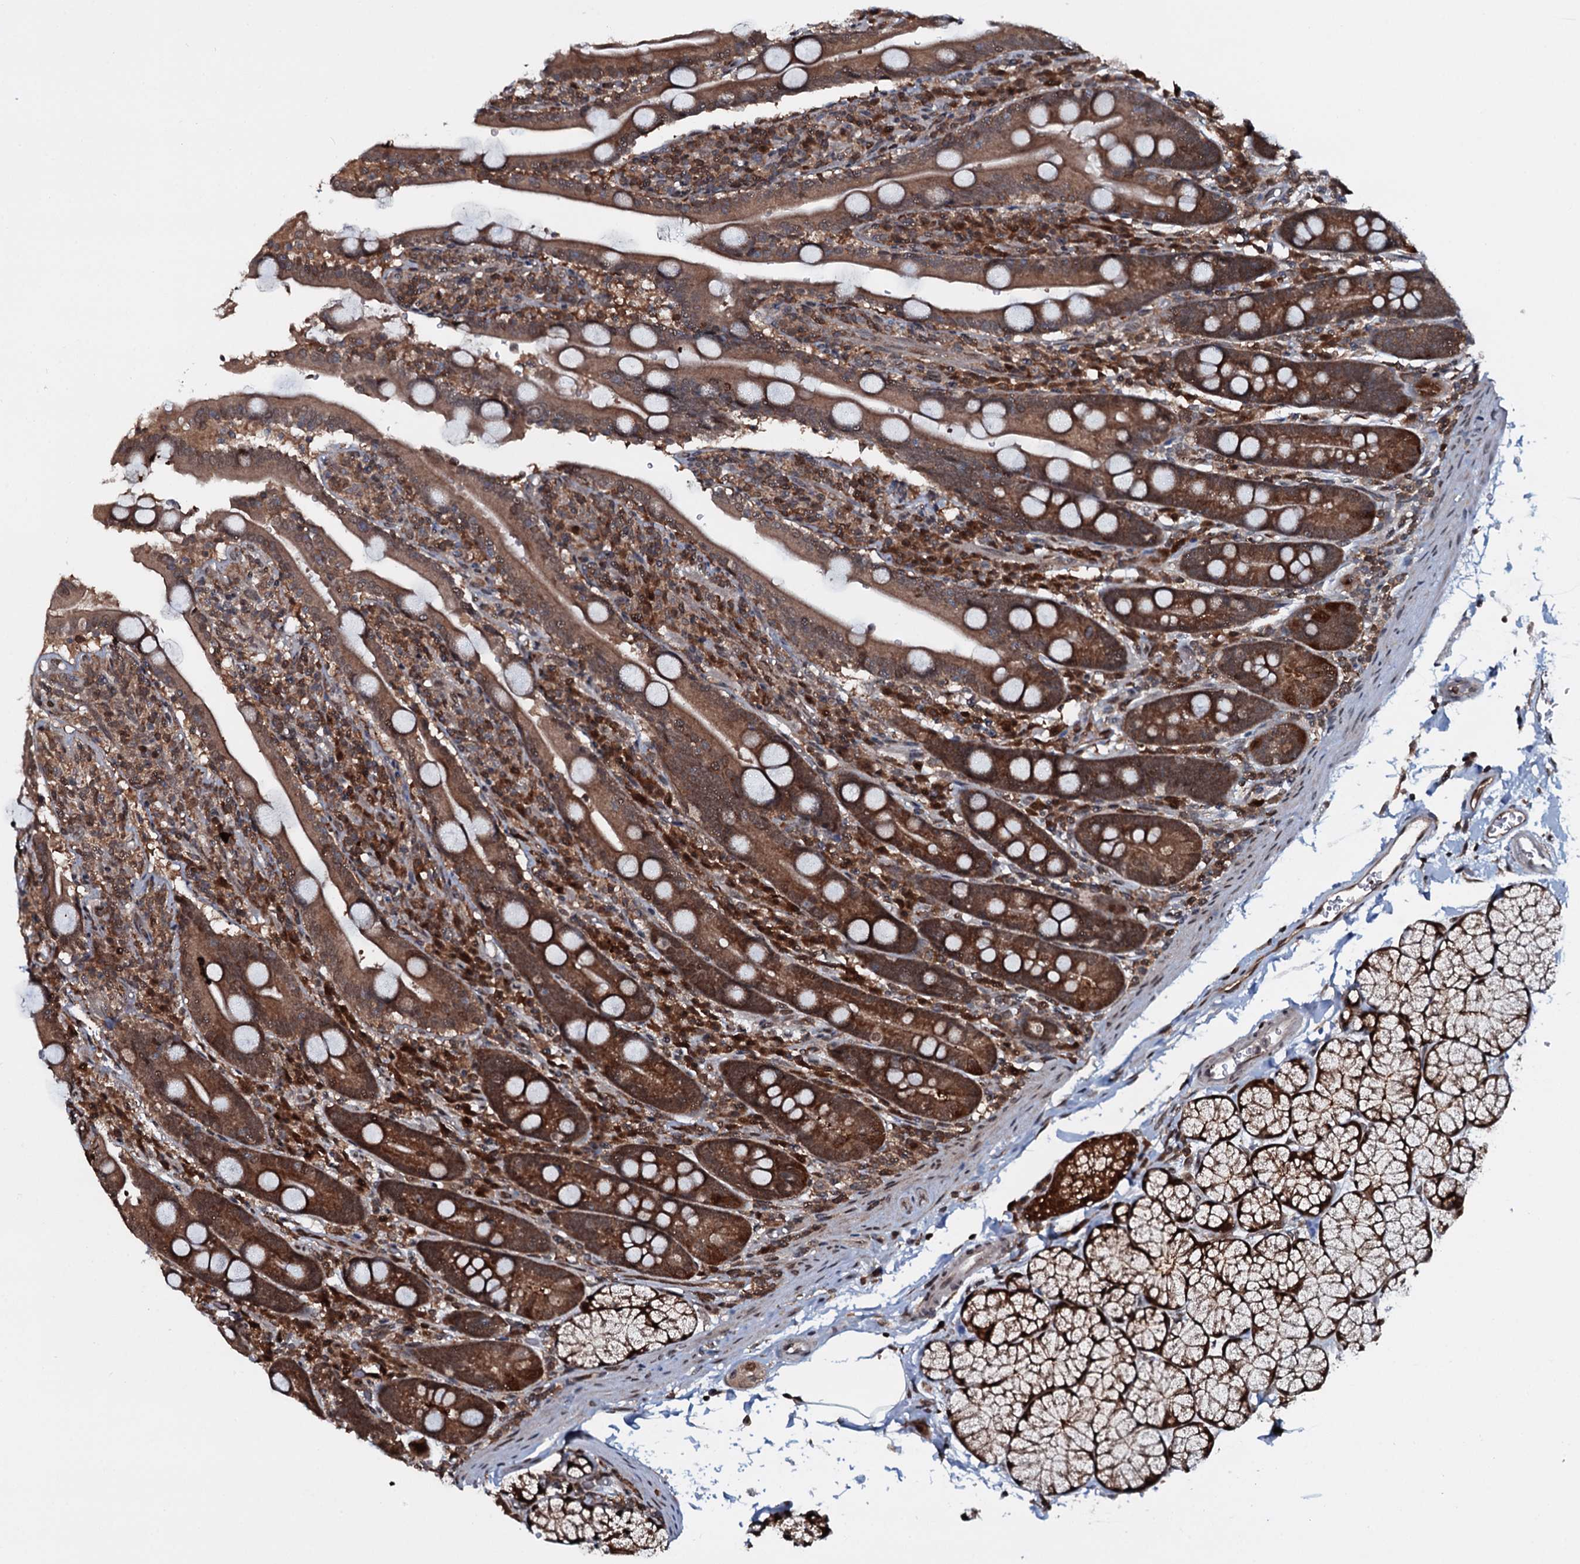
{"staining": {"intensity": "strong", "quantity": "25%-75%", "location": "cytoplasmic/membranous"}, "tissue": "duodenum", "cell_type": "Glandular cells", "image_type": "normal", "snomed": [{"axis": "morphology", "description": "Normal tissue, NOS"}, {"axis": "topography", "description": "Duodenum"}], "caption": "A brown stain highlights strong cytoplasmic/membranous staining of a protein in glandular cells of benign human duodenum. The staining is performed using DAB brown chromogen to label protein expression. The nuclei are counter-stained blue using hematoxylin.", "gene": "HDDC3", "patient": {"sex": "male", "age": 35}}